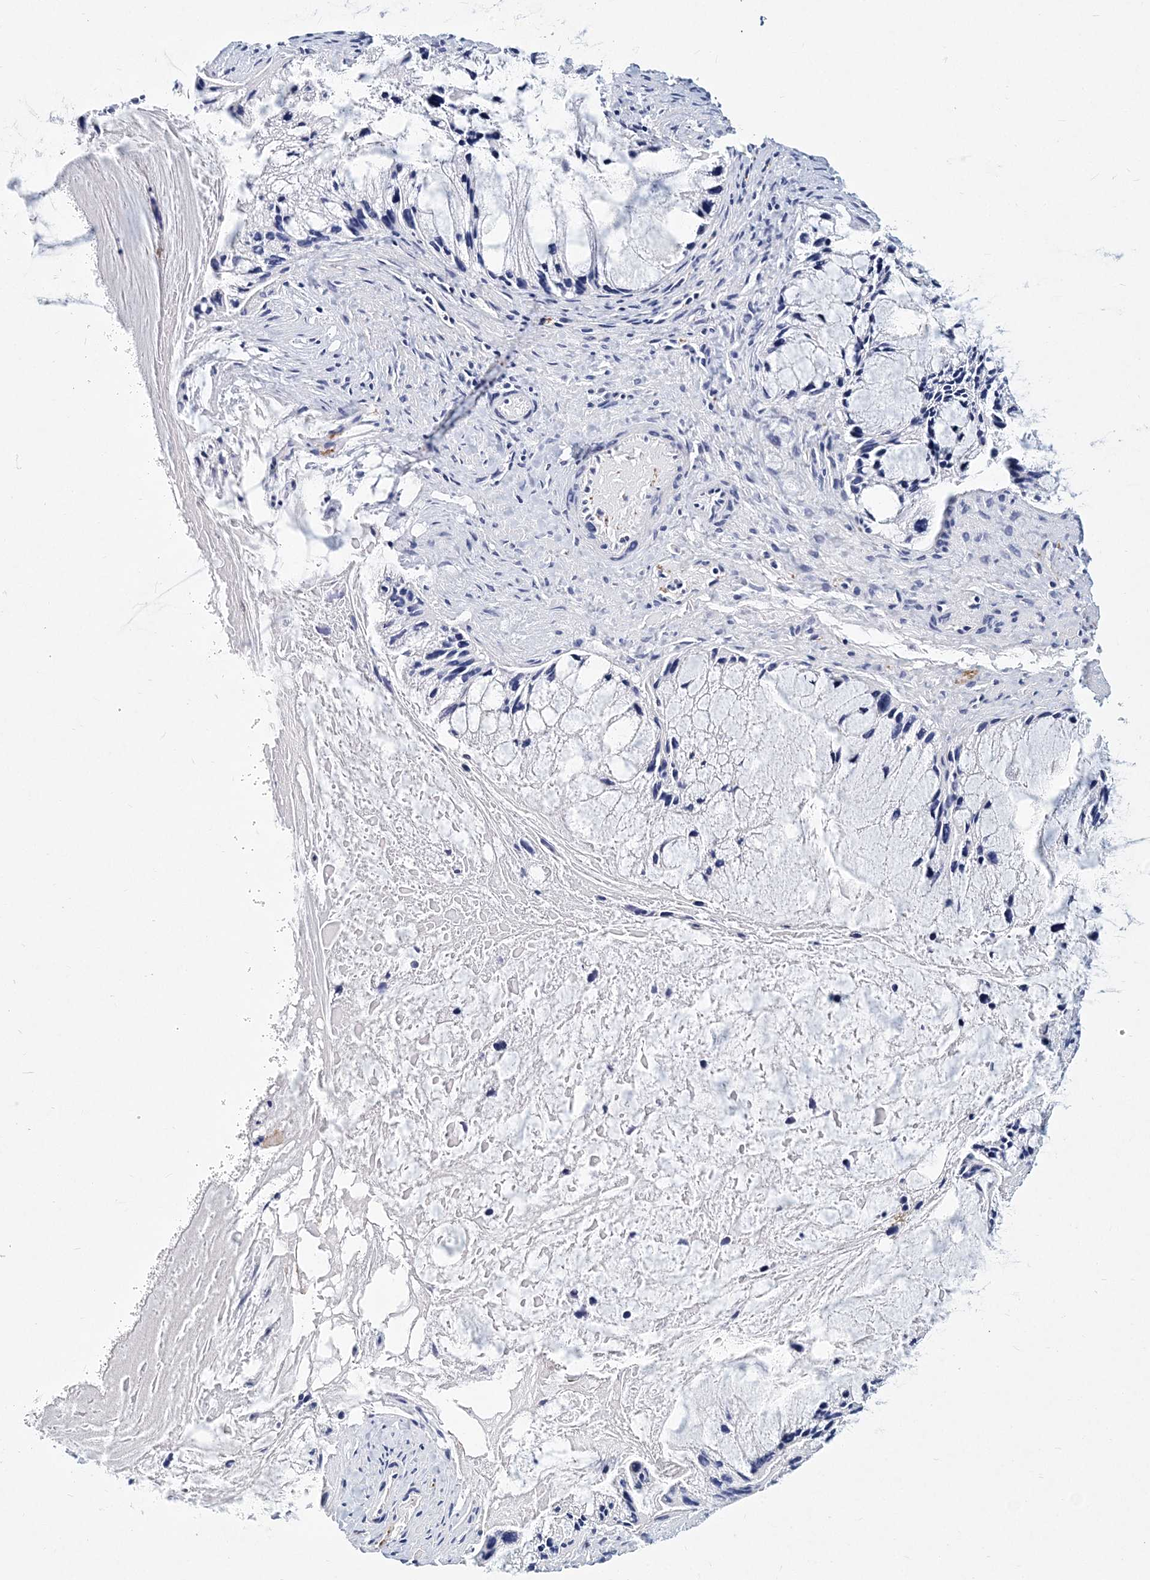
{"staining": {"intensity": "negative", "quantity": "none", "location": "none"}, "tissue": "ovarian cancer", "cell_type": "Tumor cells", "image_type": "cancer", "snomed": [{"axis": "morphology", "description": "Cystadenocarcinoma, mucinous, NOS"}, {"axis": "topography", "description": "Ovary"}], "caption": "The image demonstrates no significant positivity in tumor cells of ovarian cancer.", "gene": "ITGA2B", "patient": {"sex": "female", "age": 37}}